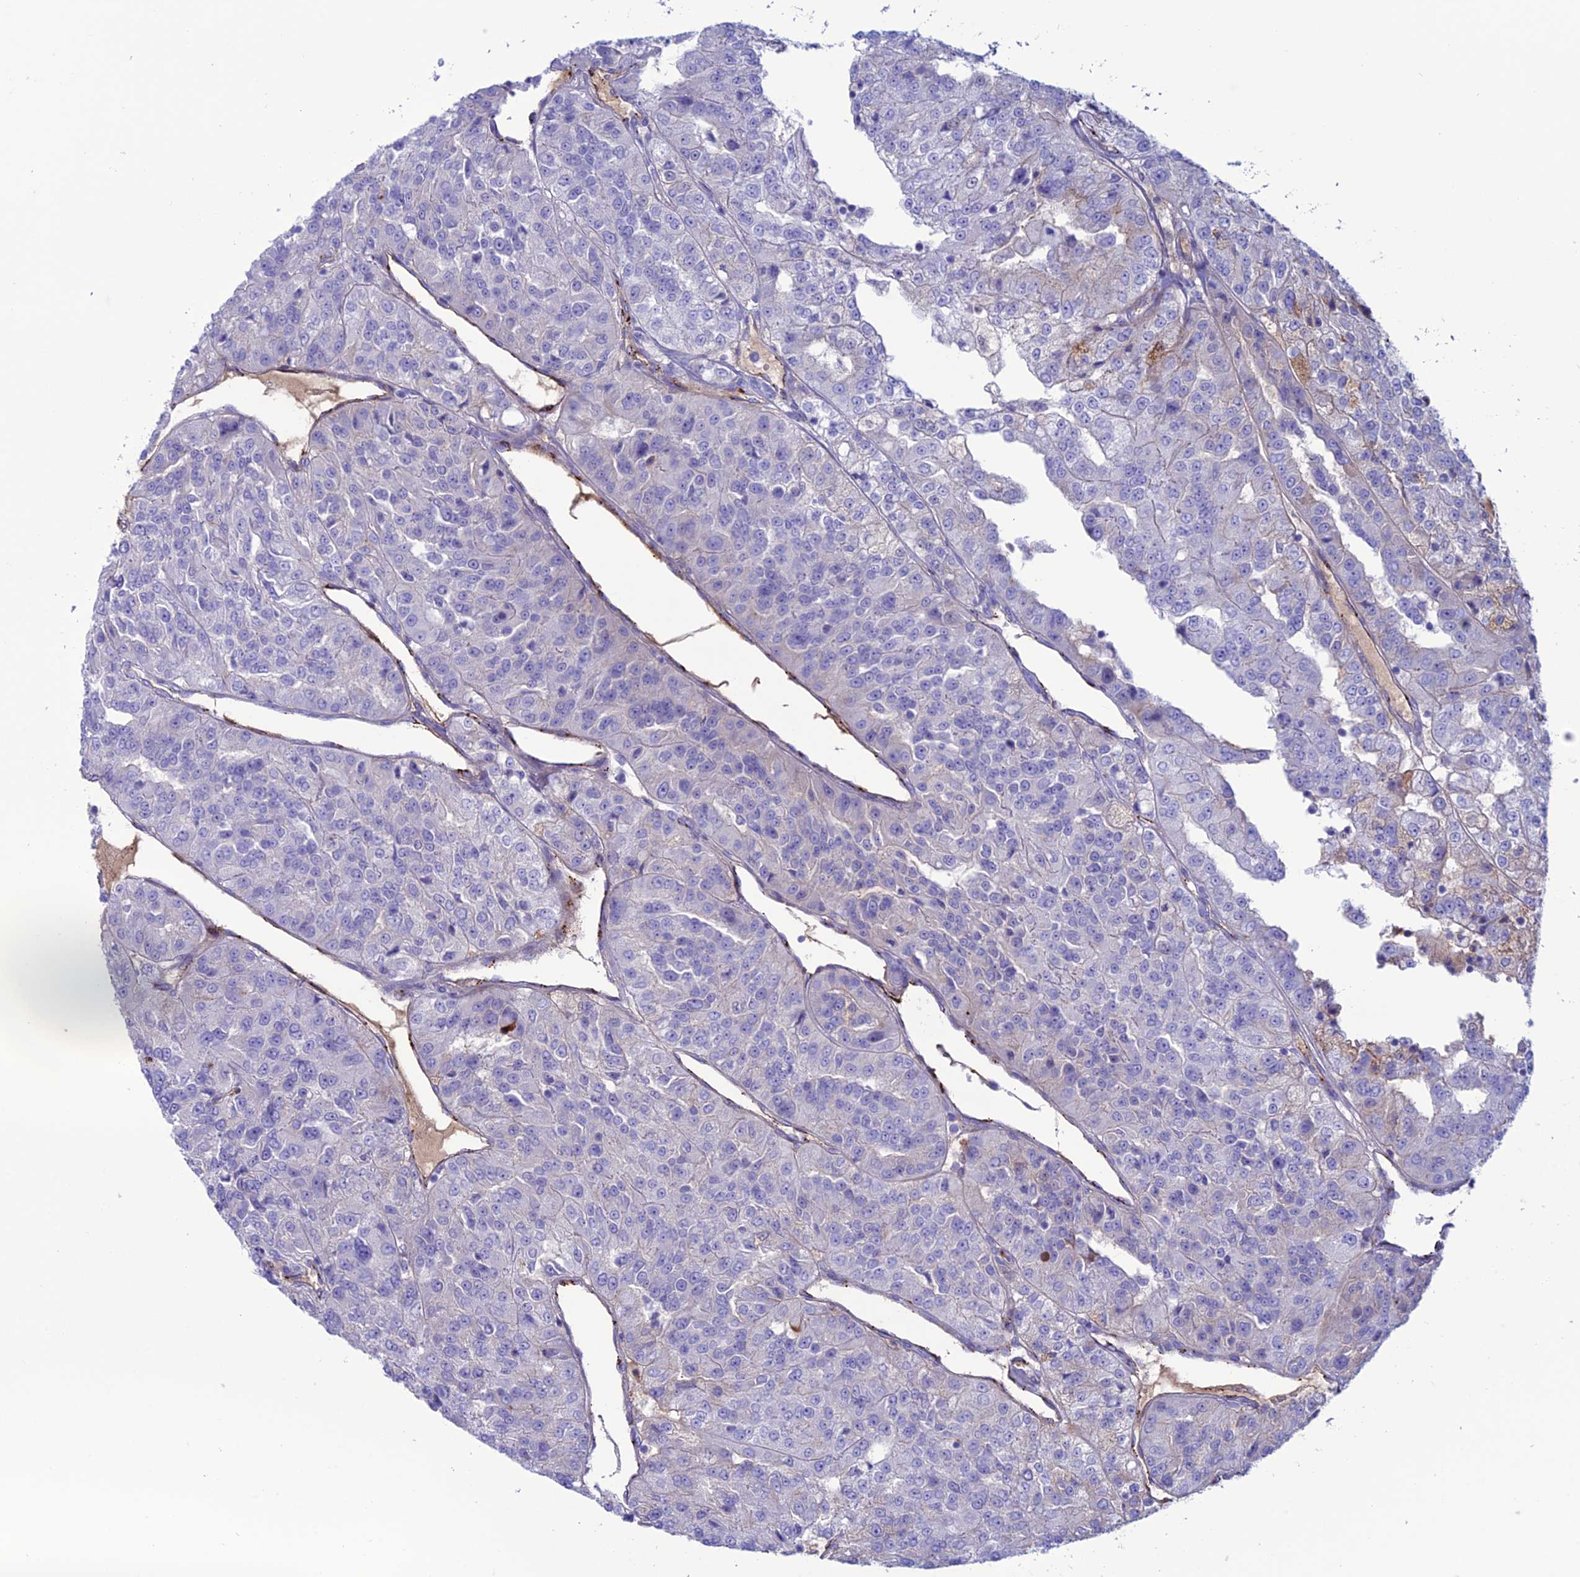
{"staining": {"intensity": "negative", "quantity": "none", "location": "none"}, "tissue": "renal cancer", "cell_type": "Tumor cells", "image_type": "cancer", "snomed": [{"axis": "morphology", "description": "Adenocarcinoma, NOS"}, {"axis": "topography", "description": "Kidney"}], "caption": "Tumor cells are negative for brown protein staining in renal cancer. (Immunohistochemistry, brightfield microscopy, high magnification).", "gene": "CDC42EP5", "patient": {"sex": "female", "age": 63}}